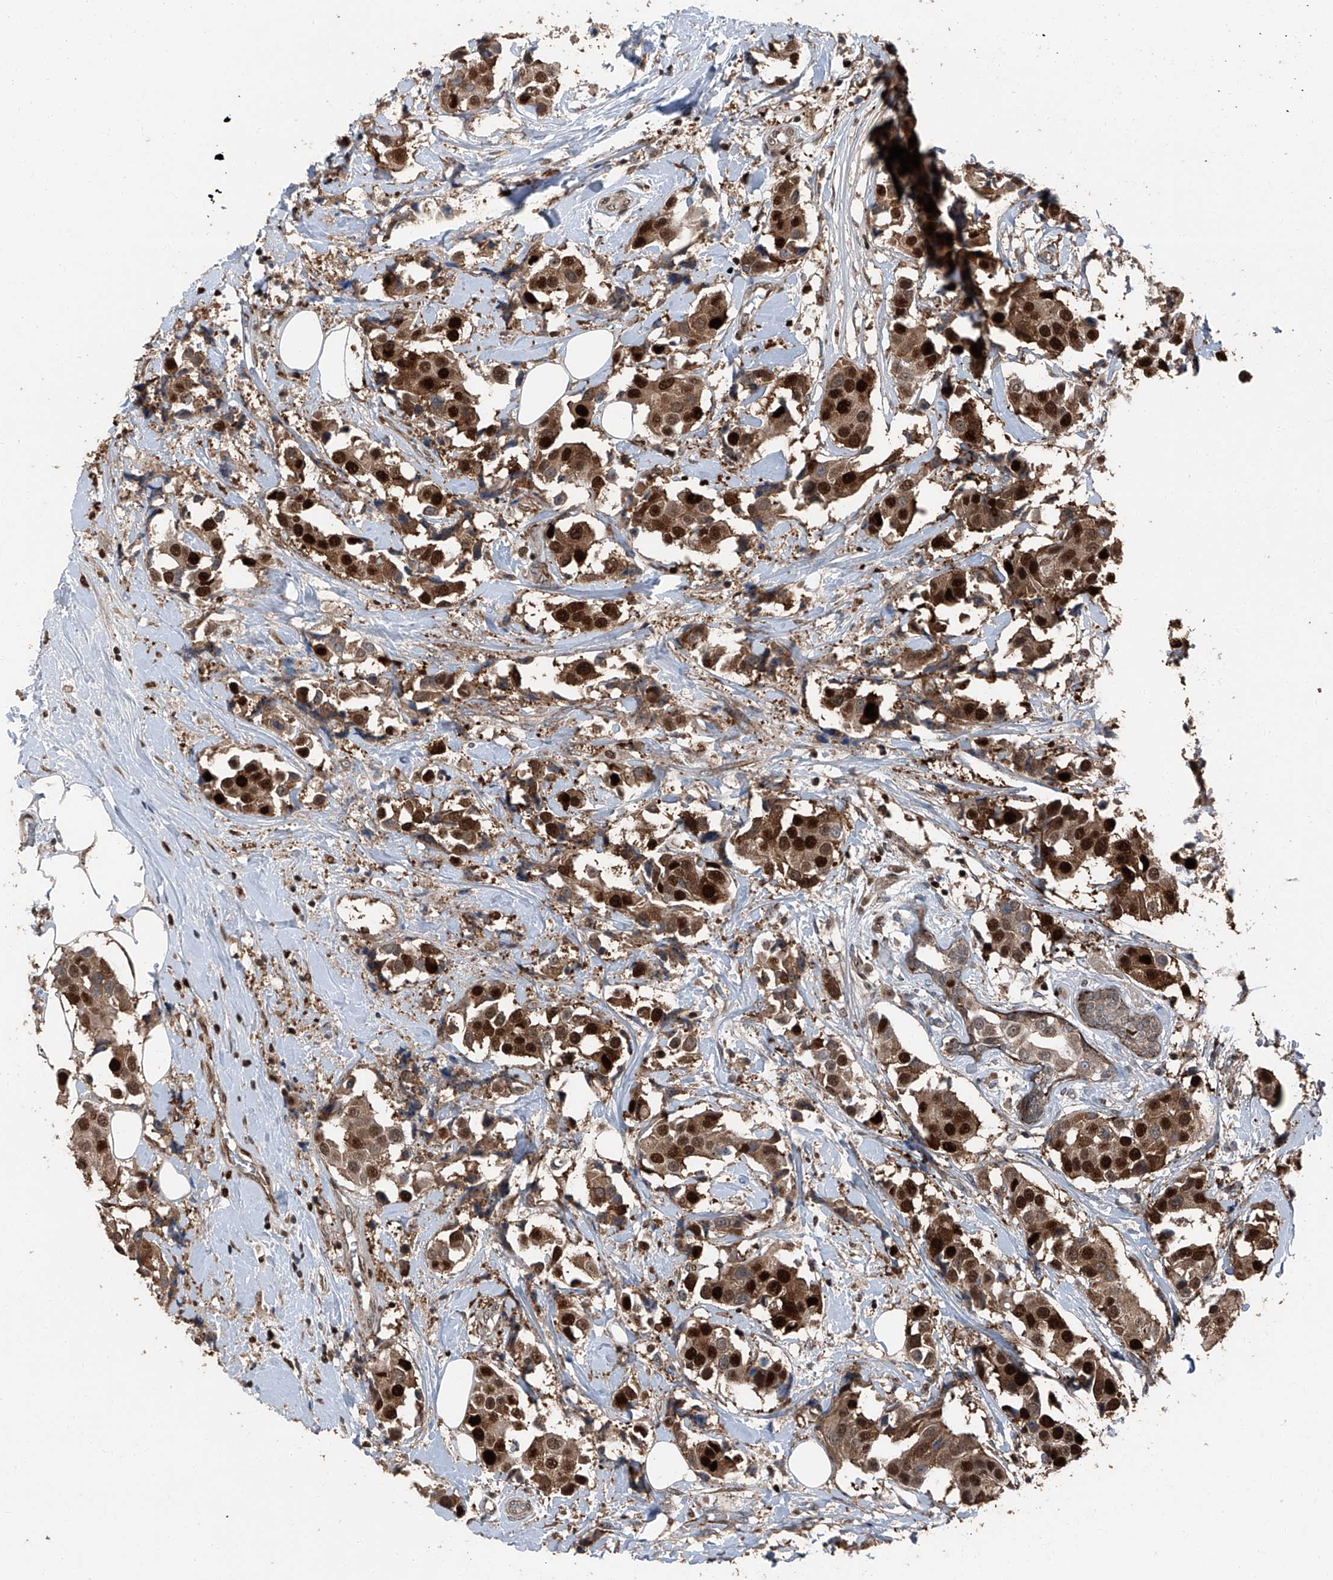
{"staining": {"intensity": "strong", "quantity": ">75%", "location": "cytoplasmic/membranous,nuclear"}, "tissue": "breast cancer", "cell_type": "Tumor cells", "image_type": "cancer", "snomed": [{"axis": "morphology", "description": "Normal tissue, NOS"}, {"axis": "morphology", "description": "Duct carcinoma"}, {"axis": "topography", "description": "Breast"}], "caption": "Immunohistochemical staining of human breast cancer (invasive ductal carcinoma) demonstrates high levels of strong cytoplasmic/membranous and nuclear expression in approximately >75% of tumor cells. The staining was performed using DAB (3,3'-diaminobenzidine) to visualize the protein expression in brown, while the nuclei were stained in blue with hematoxylin (Magnification: 20x).", "gene": "FKBP5", "patient": {"sex": "female", "age": 39}}